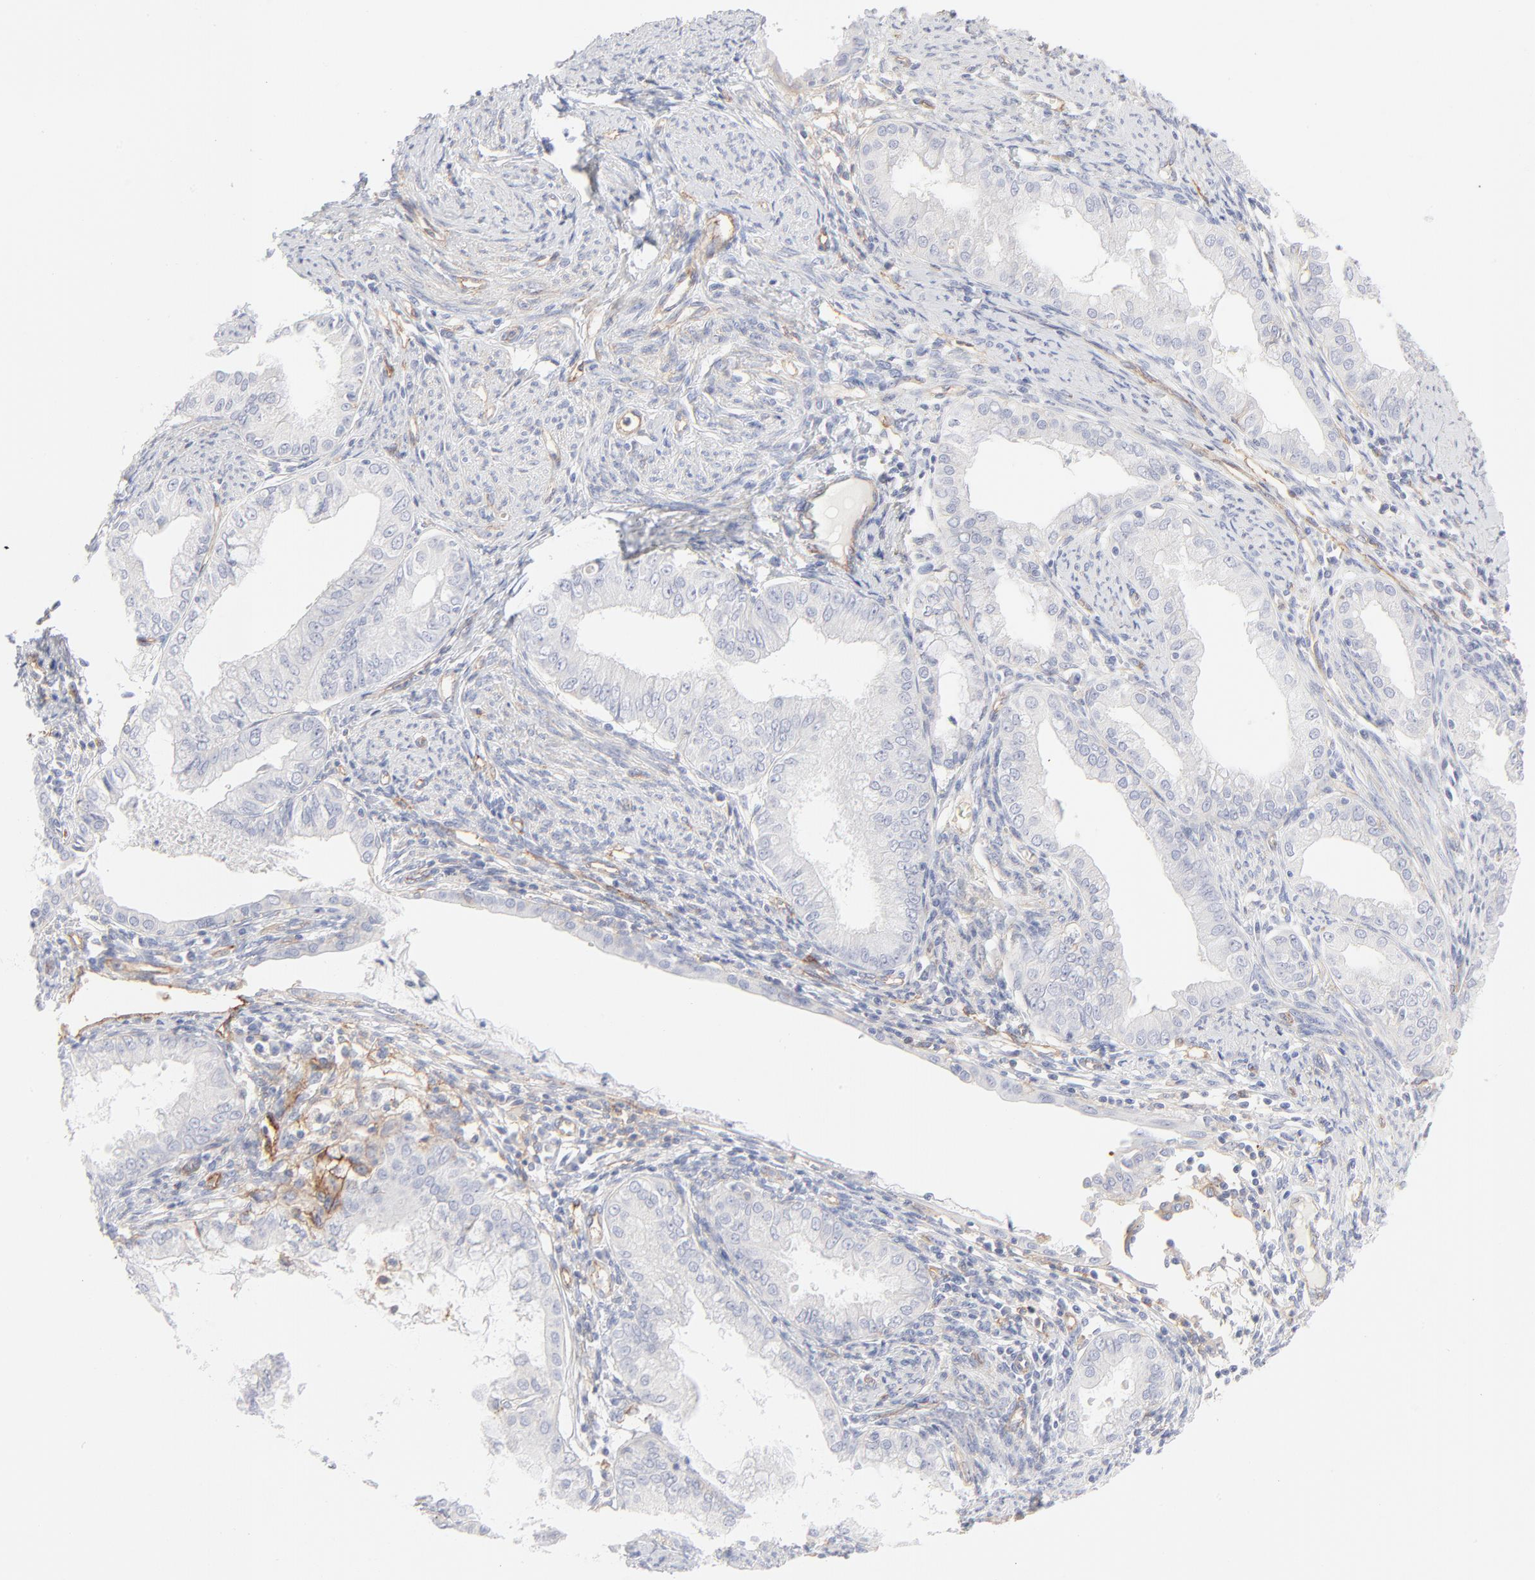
{"staining": {"intensity": "negative", "quantity": "none", "location": "none"}, "tissue": "endometrial cancer", "cell_type": "Tumor cells", "image_type": "cancer", "snomed": [{"axis": "morphology", "description": "Adenocarcinoma, NOS"}, {"axis": "topography", "description": "Endometrium"}], "caption": "Tumor cells are negative for protein expression in human endometrial cancer. (DAB immunohistochemistry visualized using brightfield microscopy, high magnification).", "gene": "ITGA5", "patient": {"sex": "female", "age": 76}}